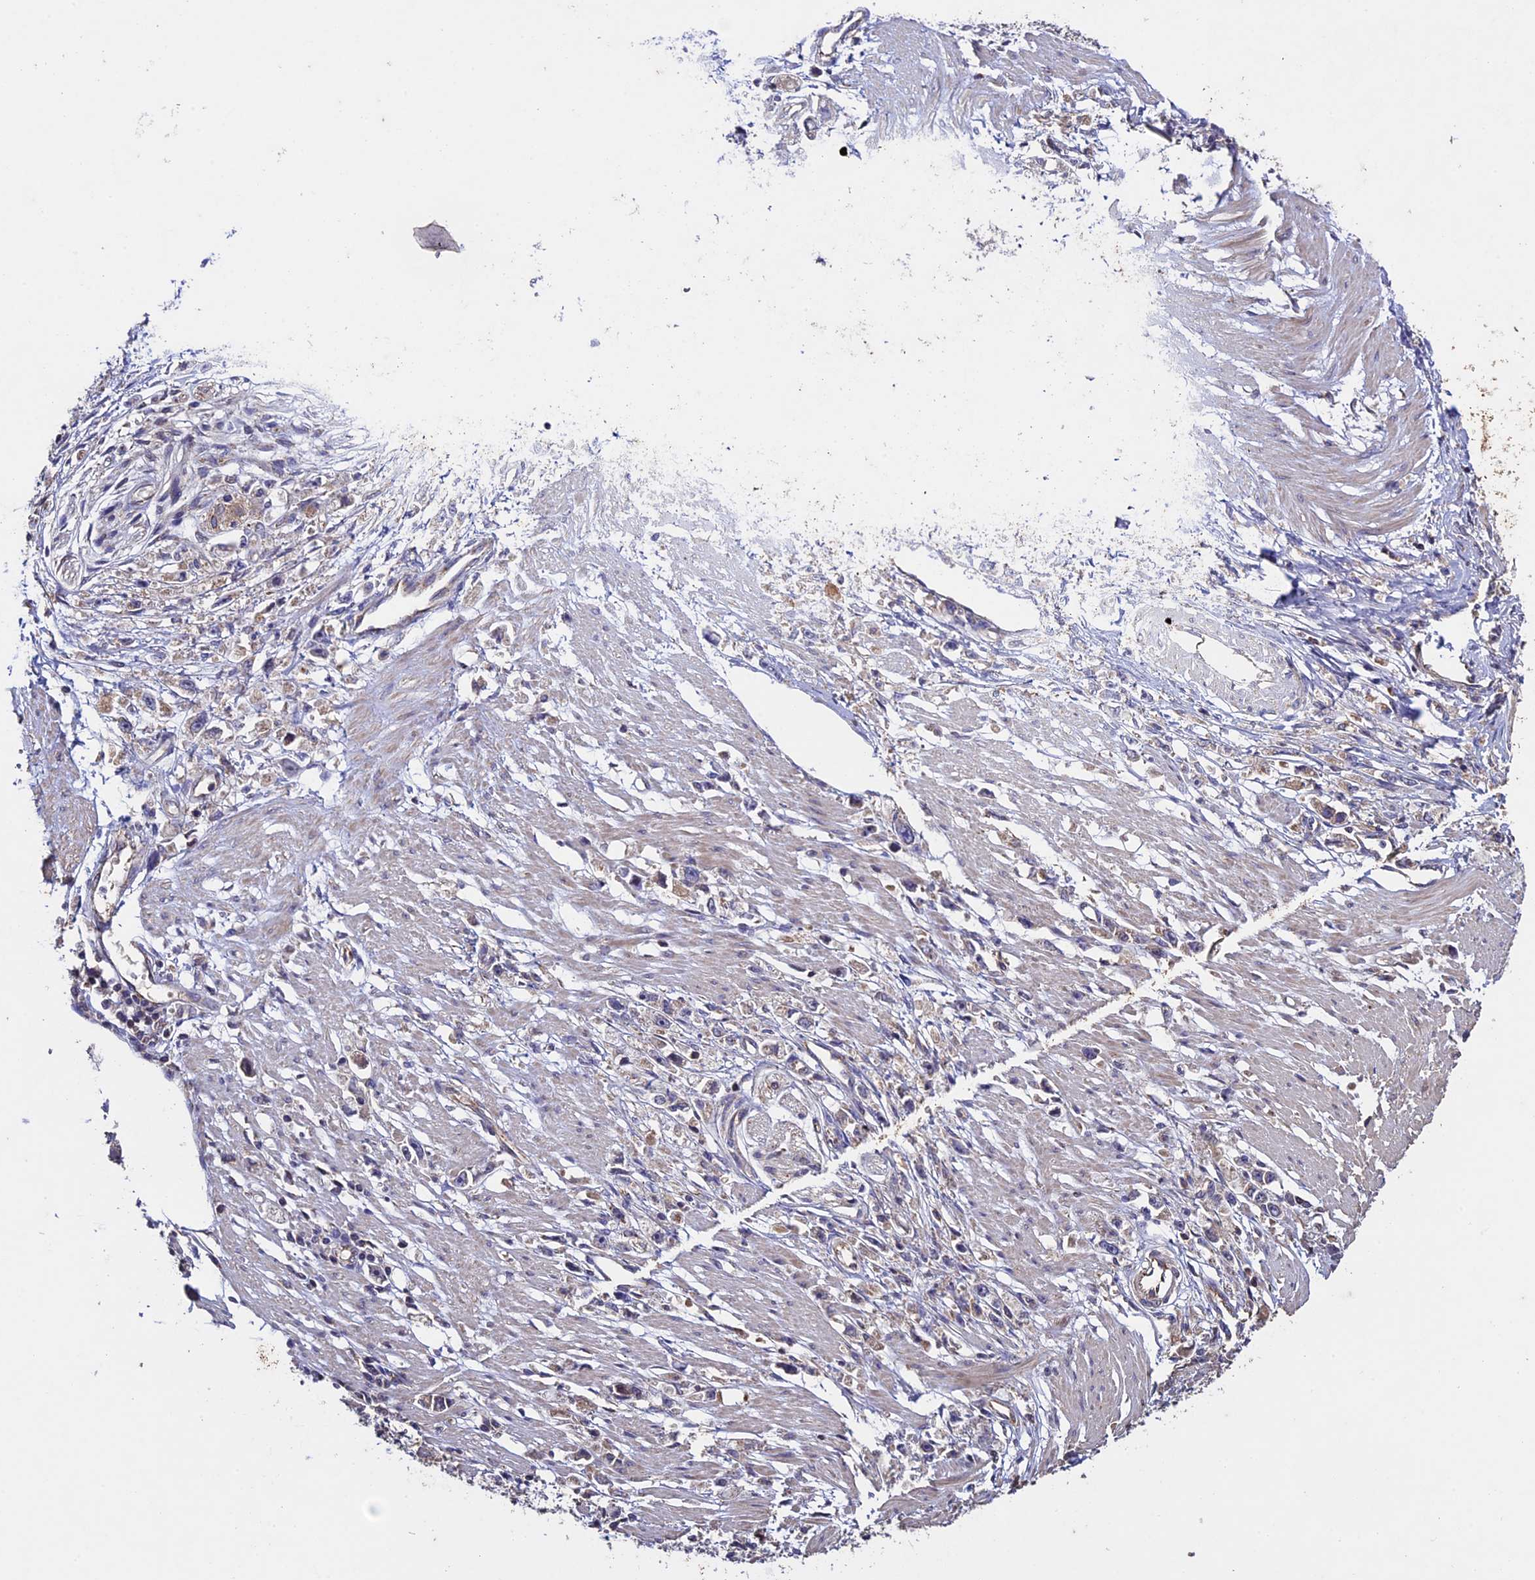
{"staining": {"intensity": "weak", "quantity": "<25%", "location": "cytoplasmic/membranous"}, "tissue": "stomach cancer", "cell_type": "Tumor cells", "image_type": "cancer", "snomed": [{"axis": "morphology", "description": "Adenocarcinoma, NOS"}, {"axis": "topography", "description": "Stomach"}], "caption": "This is an immunohistochemistry (IHC) photomicrograph of stomach cancer. There is no expression in tumor cells.", "gene": "RNF17", "patient": {"sex": "female", "age": 59}}